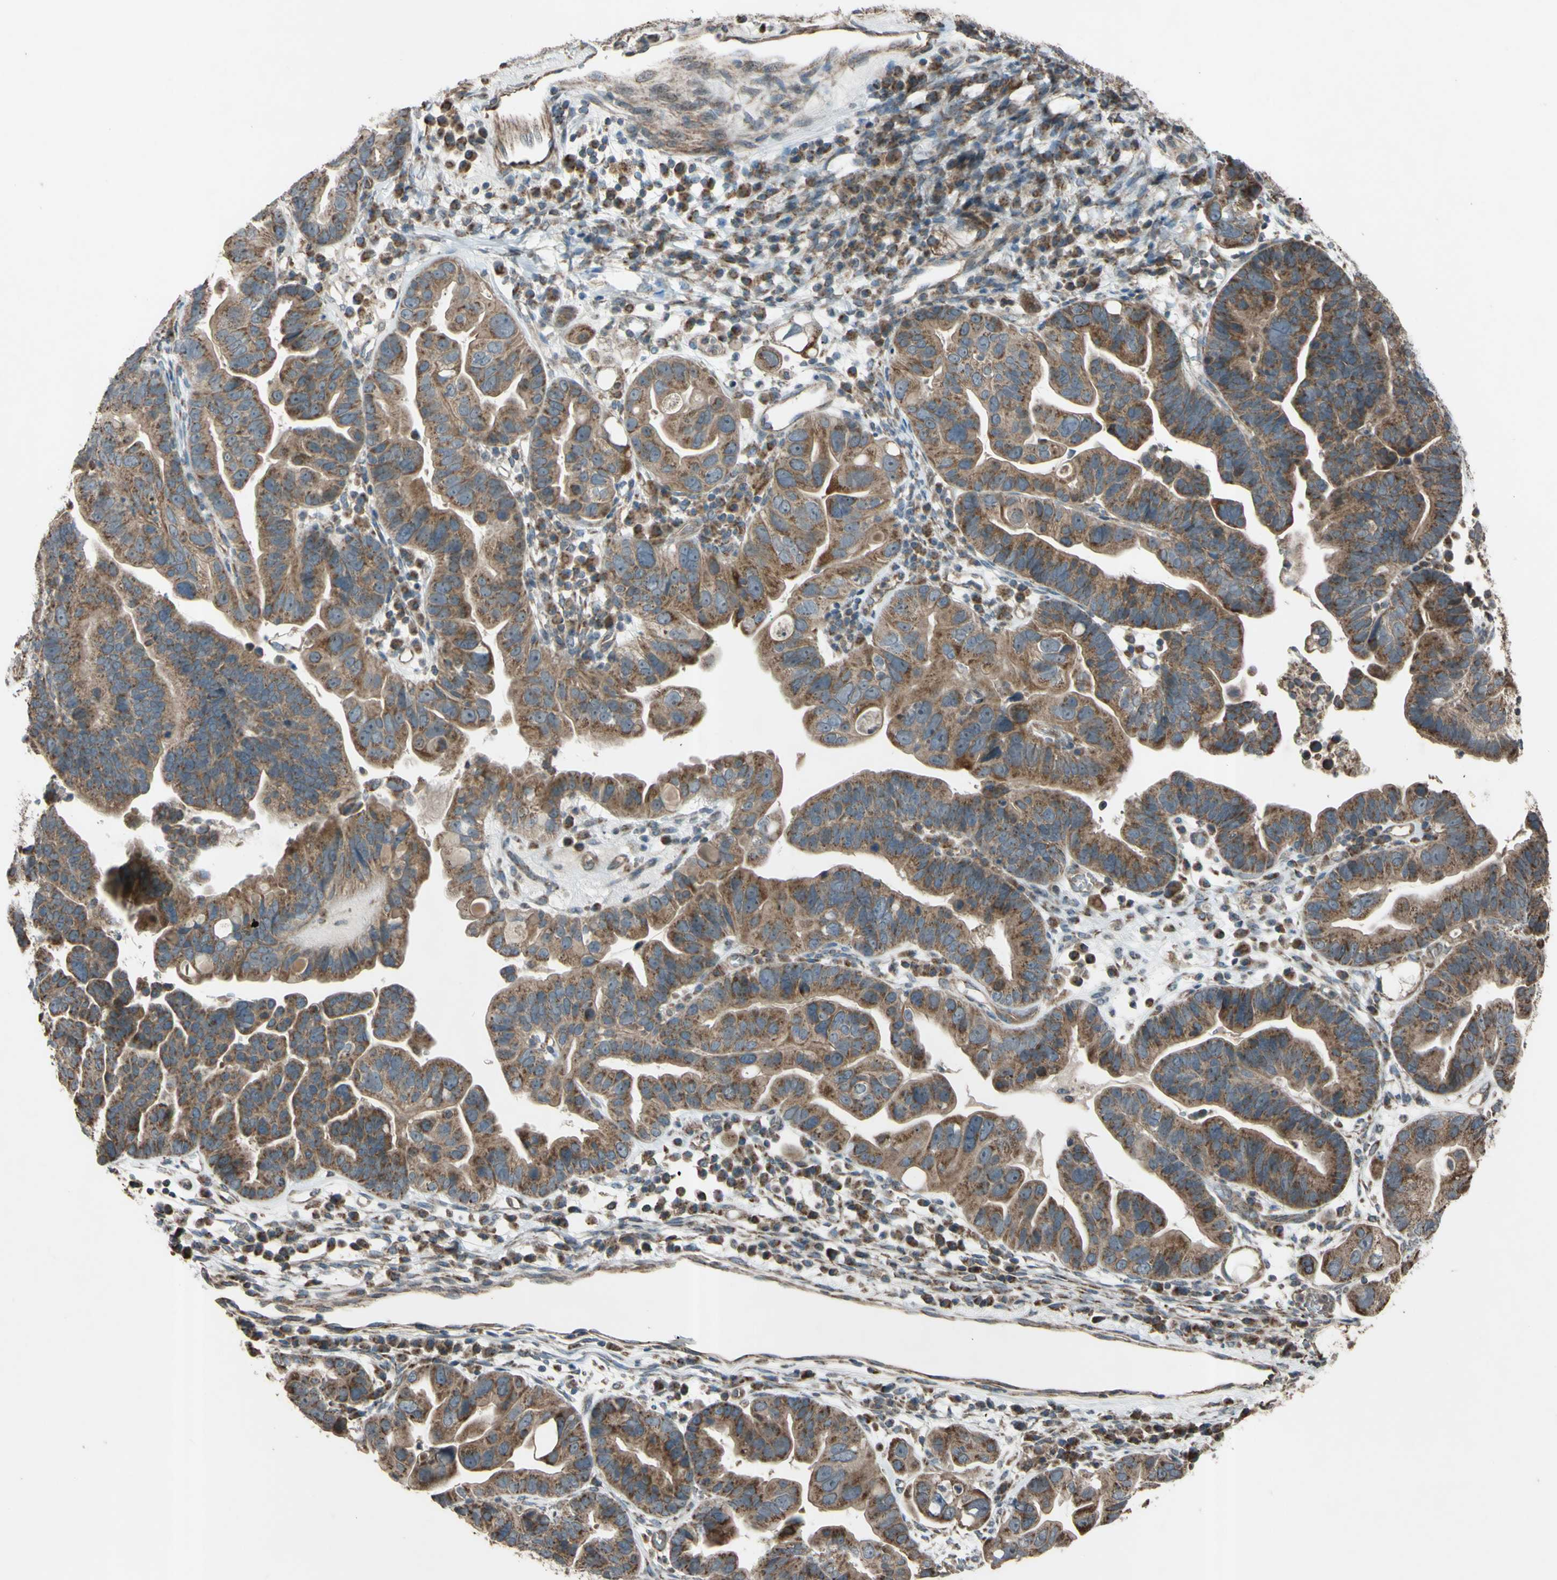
{"staining": {"intensity": "moderate", "quantity": ">75%", "location": "cytoplasmic/membranous"}, "tissue": "ovarian cancer", "cell_type": "Tumor cells", "image_type": "cancer", "snomed": [{"axis": "morphology", "description": "Cystadenocarcinoma, serous, NOS"}, {"axis": "topography", "description": "Ovary"}], "caption": "Protein expression analysis of ovarian cancer (serous cystadenocarcinoma) demonstrates moderate cytoplasmic/membranous expression in about >75% of tumor cells. The protein is shown in brown color, while the nuclei are stained blue.", "gene": "ACOT8", "patient": {"sex": "female", "age": 56}}